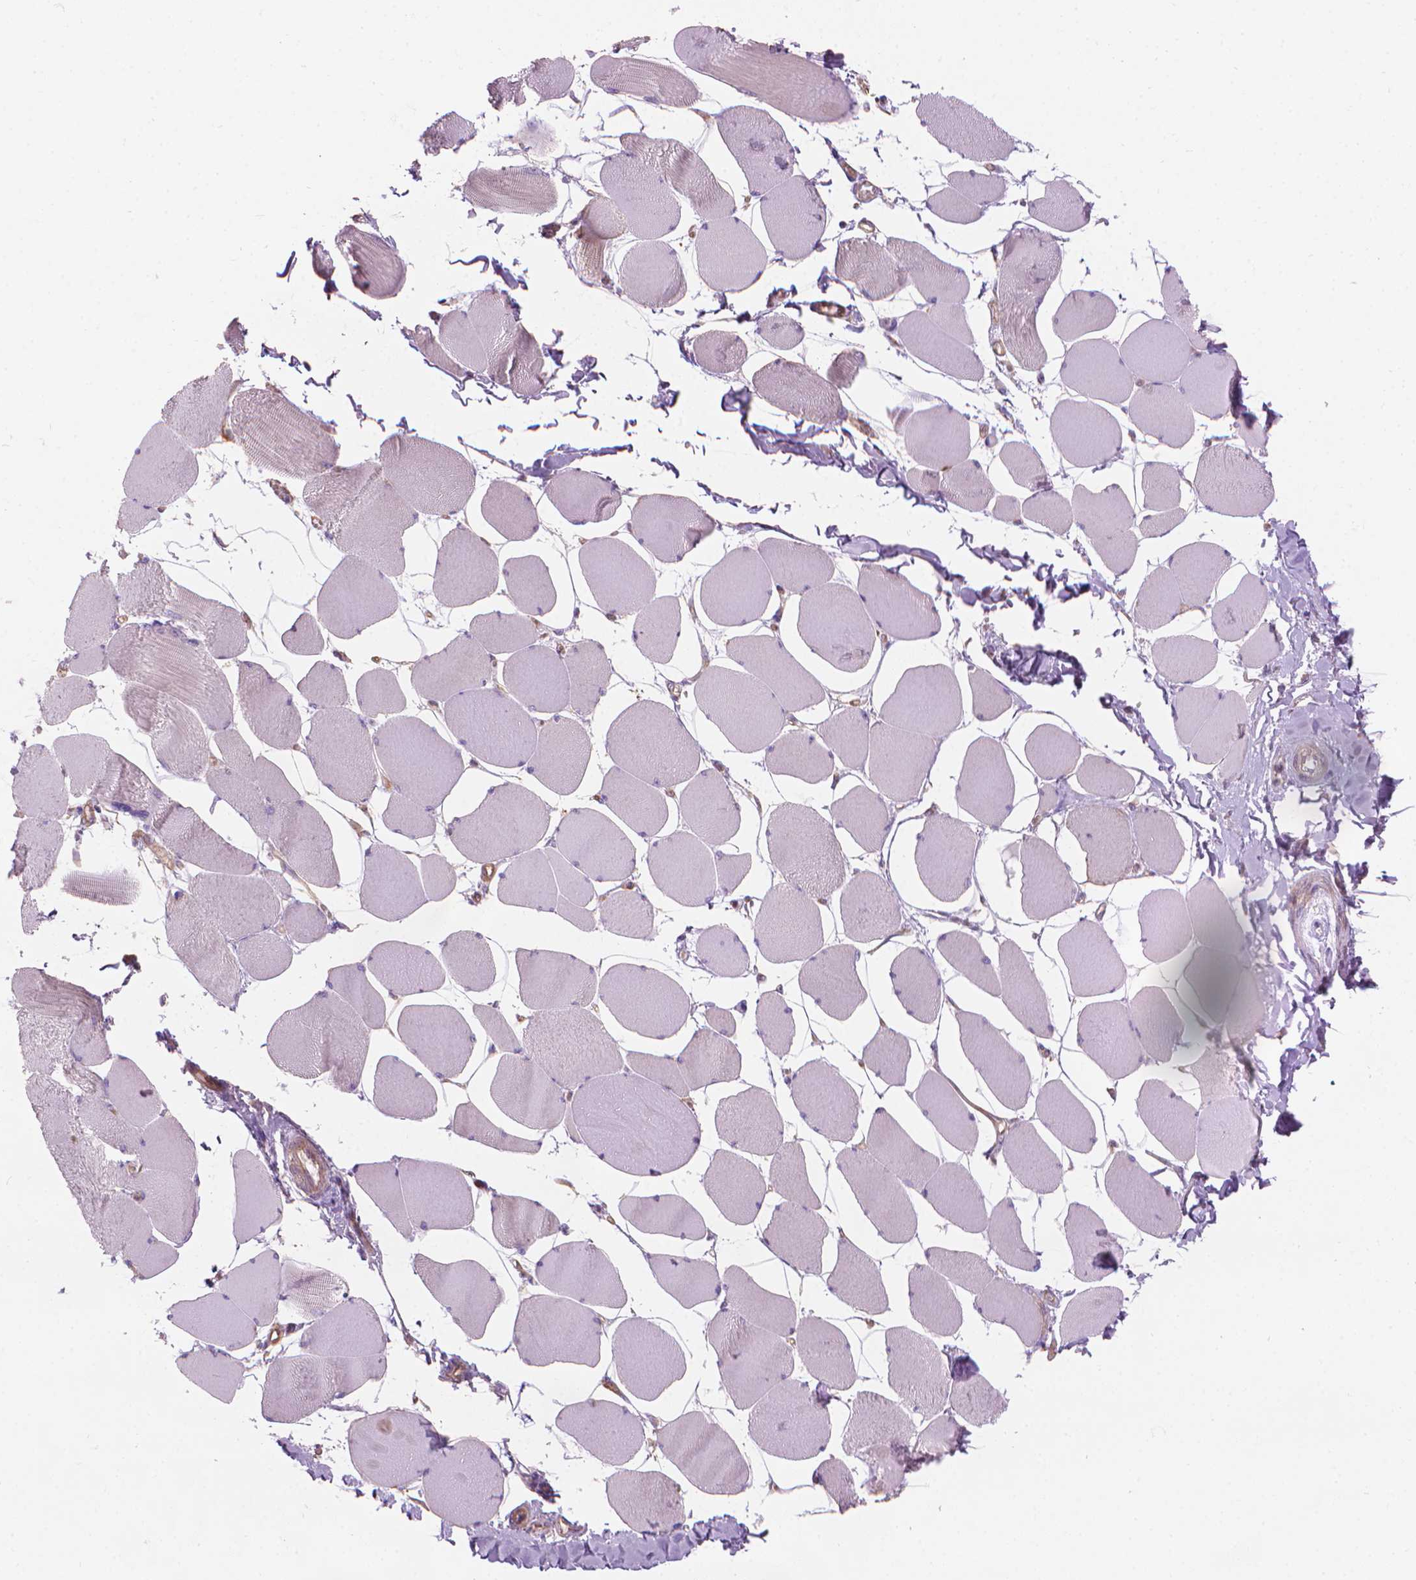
{"staining": {"intensity": "negative", "quantity": "none", "location": "none"}, "tissue": "skeletal muscle", "cell_type": "Myocytes", "image_type": "normal", "snomed": [{"axis": "morphology", "description": "Normal tissue, NOS"}, {"axis": "topography", "description": "Skeletal muscle"}], "caption": "High power microscopy histopathology image of an immunohistochemistry photomicrograph of unremarkable skeletal muscle, revealing no significant expression in myocytes. The staining is performed using DAB (3,3'-diaminobenzidine) brown chromogen with nuclei counter-stained in using hematoxylin.", "gene": "TTC29", "patient": {"sex": "female", "age": 75}}